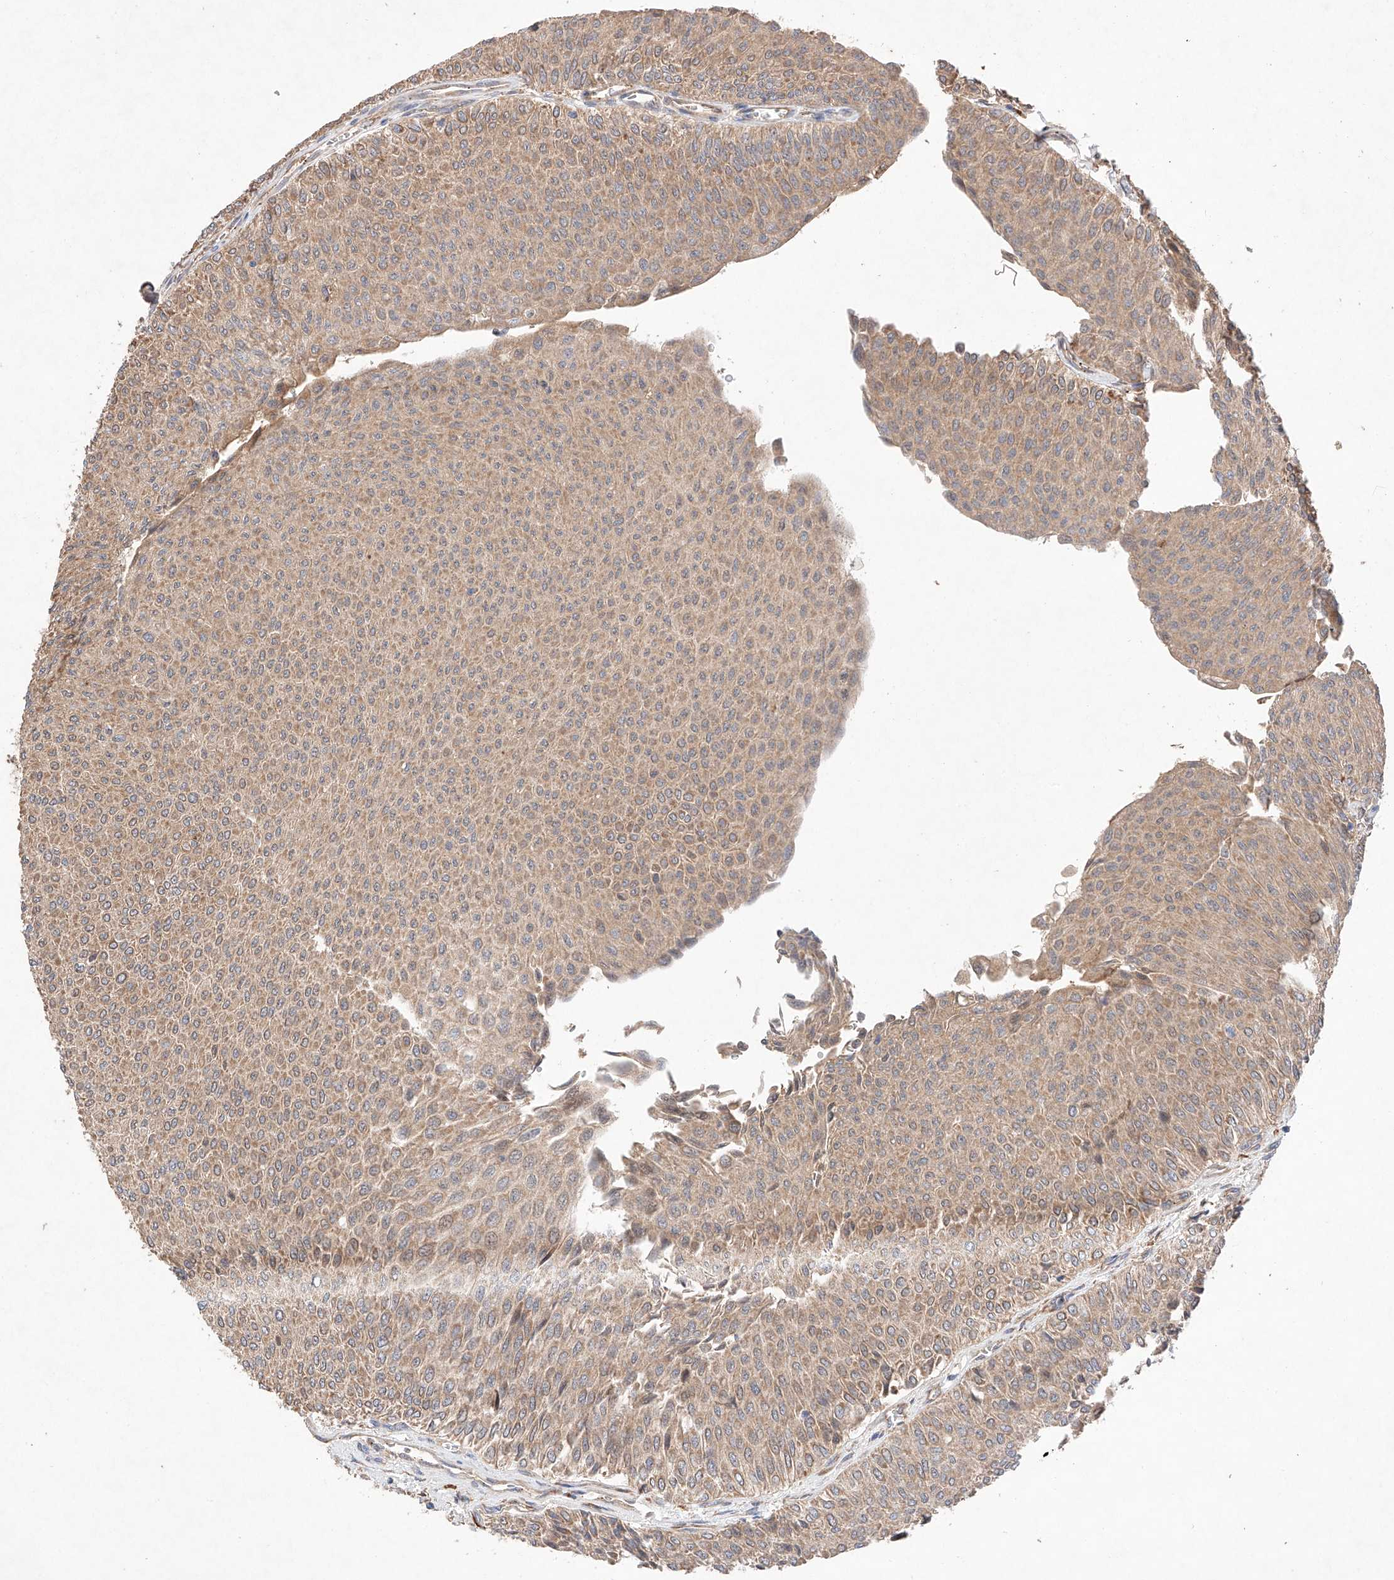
{"staining": {"intensity": "weak", "quantity": ">75%", "location": "cytoplasmic/membranous"}, "tissue": "urothelial cancer", "cell_type": "Tumor cells", "image_type": "cancer", "snomed": [{"axis": "morphology", "description": "Urothelial carcinoma, Low grade"}, {"axis": "topography", "description": "Urinary bladder"}], "caption": "Protein staining of urothelial cancer tissue exhibits weak cytoplasmic/membranous expression in about >75% of tumor cells. (Stains: DAB (3,3'-diaminobenzidine) in brown, nuclei in blue, Microscopy: brightfield microscopy at high magnification).", "gene": "C6orf62", "patient": {"sex": "male", "age": 78}}